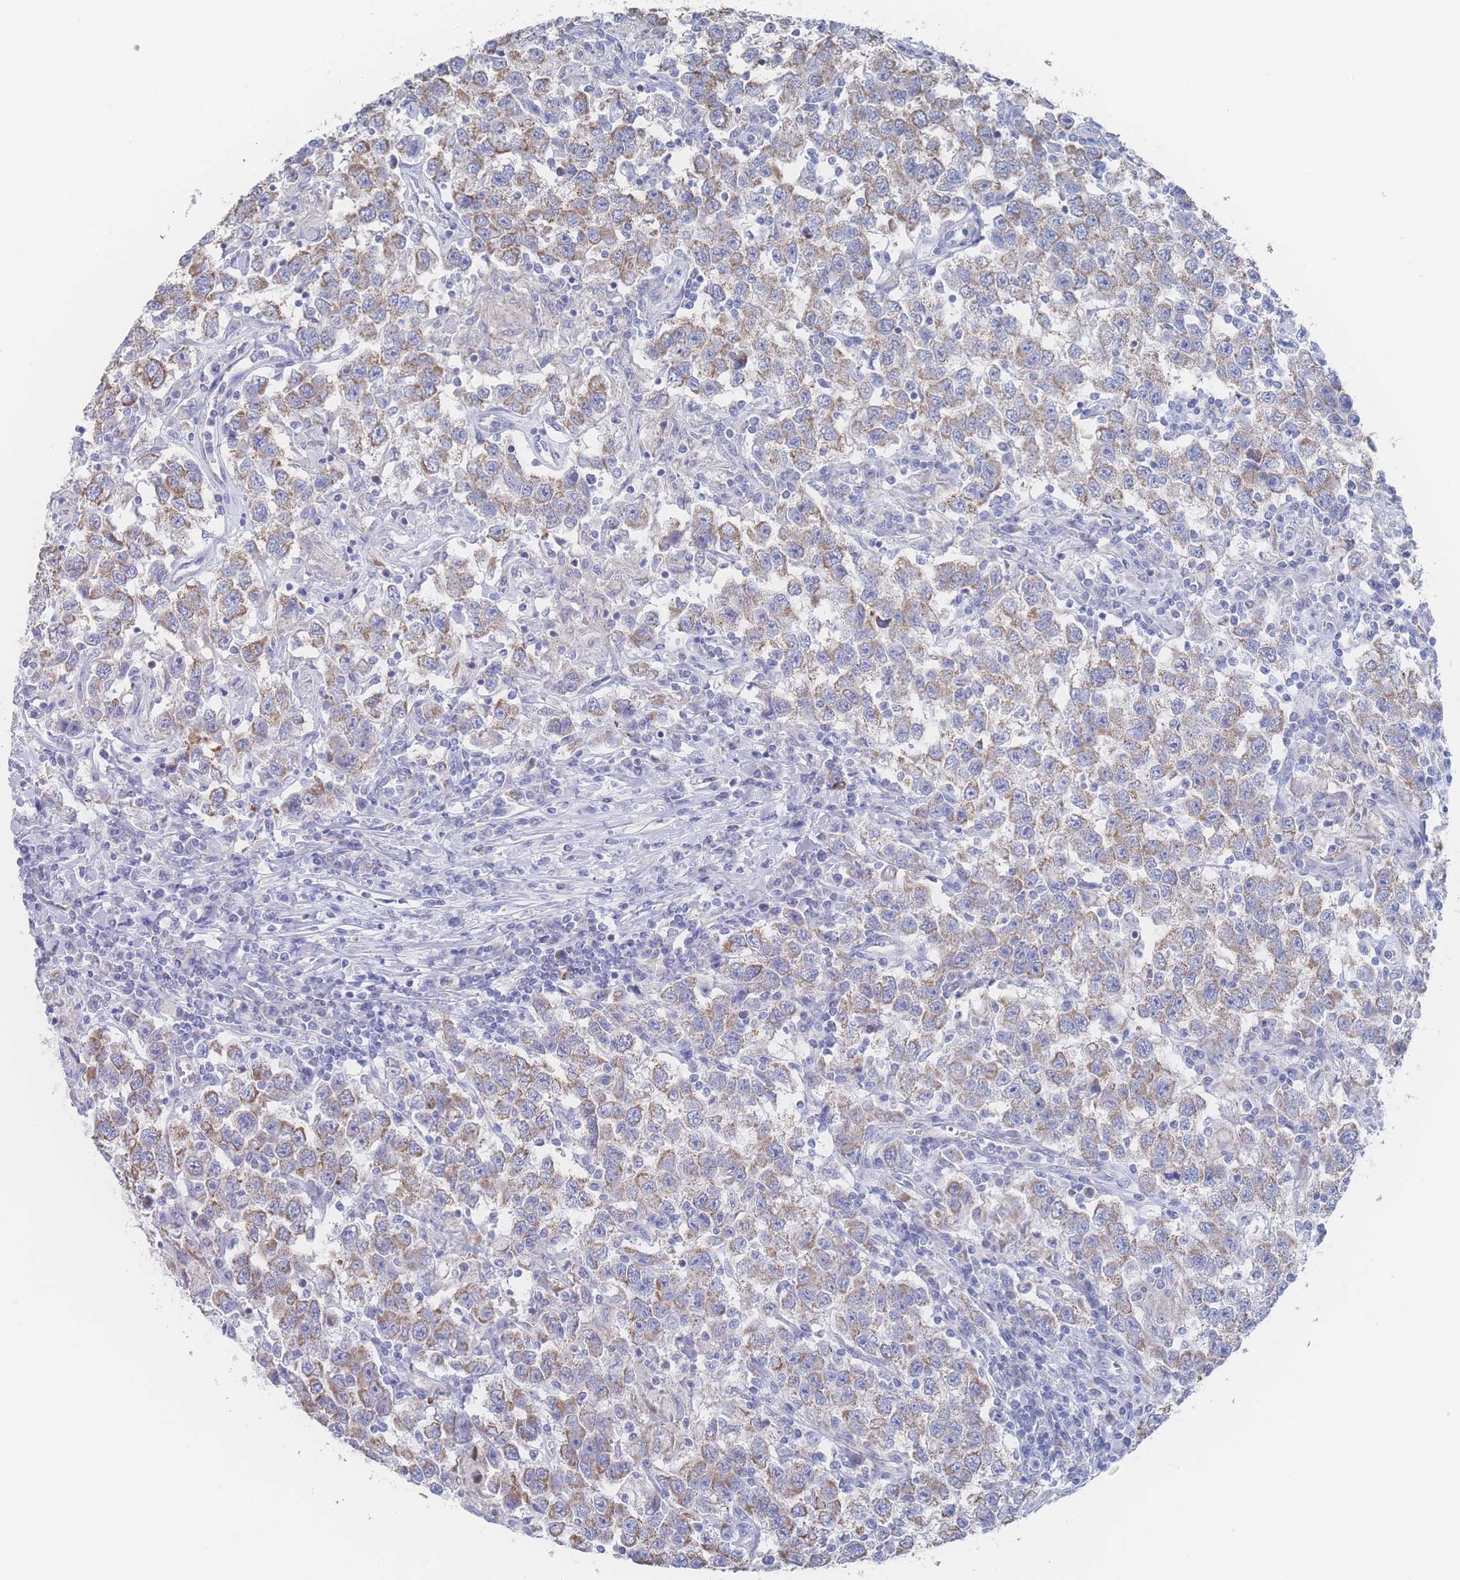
{"staining": {"intensity": "moderate", "quantity": ">75%", "location": "cytoplasmic/membranous"}, "tissue": "testis cancer", "cell_type": "Tumor cells", "image_type": "cancer", "snomed": [{"axis": "morphology", "description": "Seminoma, NOS"}, {"axis": "topography", "description": "Testis"}], "caption": "A micrograph of human seminoma (testis) stained for a protein reveals moderate cytoplasmic/membranous brown staining in tumor cells.", "gene": "SNPH", "patient": {"sex": "male", "age": 41}}